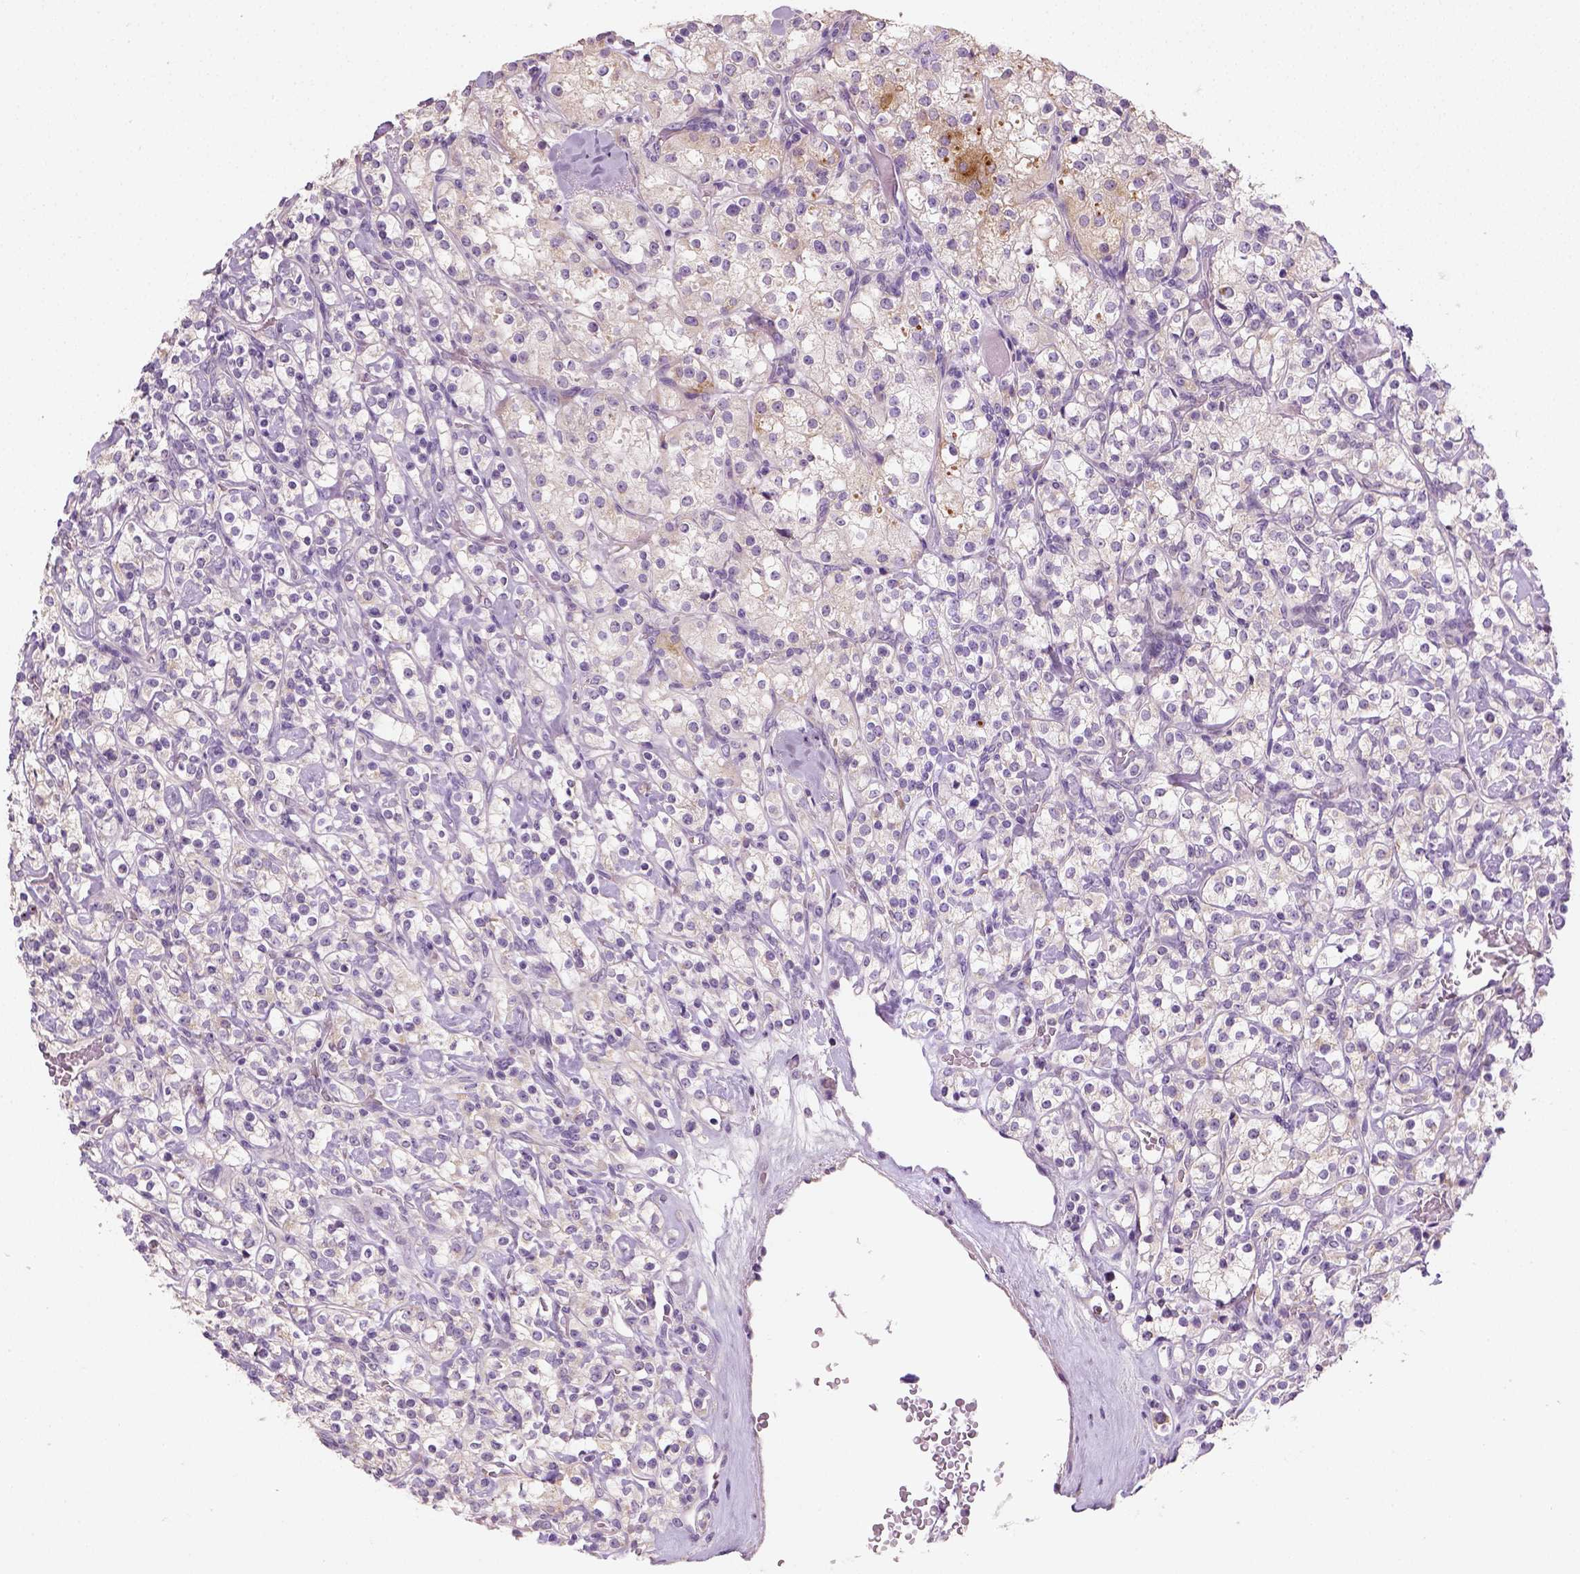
{"staining": {"intensity": "negative", "quantity": "none", "location": "none"}, "tissue": "renal cancer", "cell_type": "Tumor cells", "image_type": "cancer", "snomed": [{"axis": "morphology", "description": "Adenocarcinoma, NOS"}, {"axis": "topography", "description": "Kidney"}], "caption": "IHC of human adenocarcinoma (renal) exhibits no positivity in tumor cells.", "gene": "NUDT6", "patient": {"sex": "male", "age": 77}}